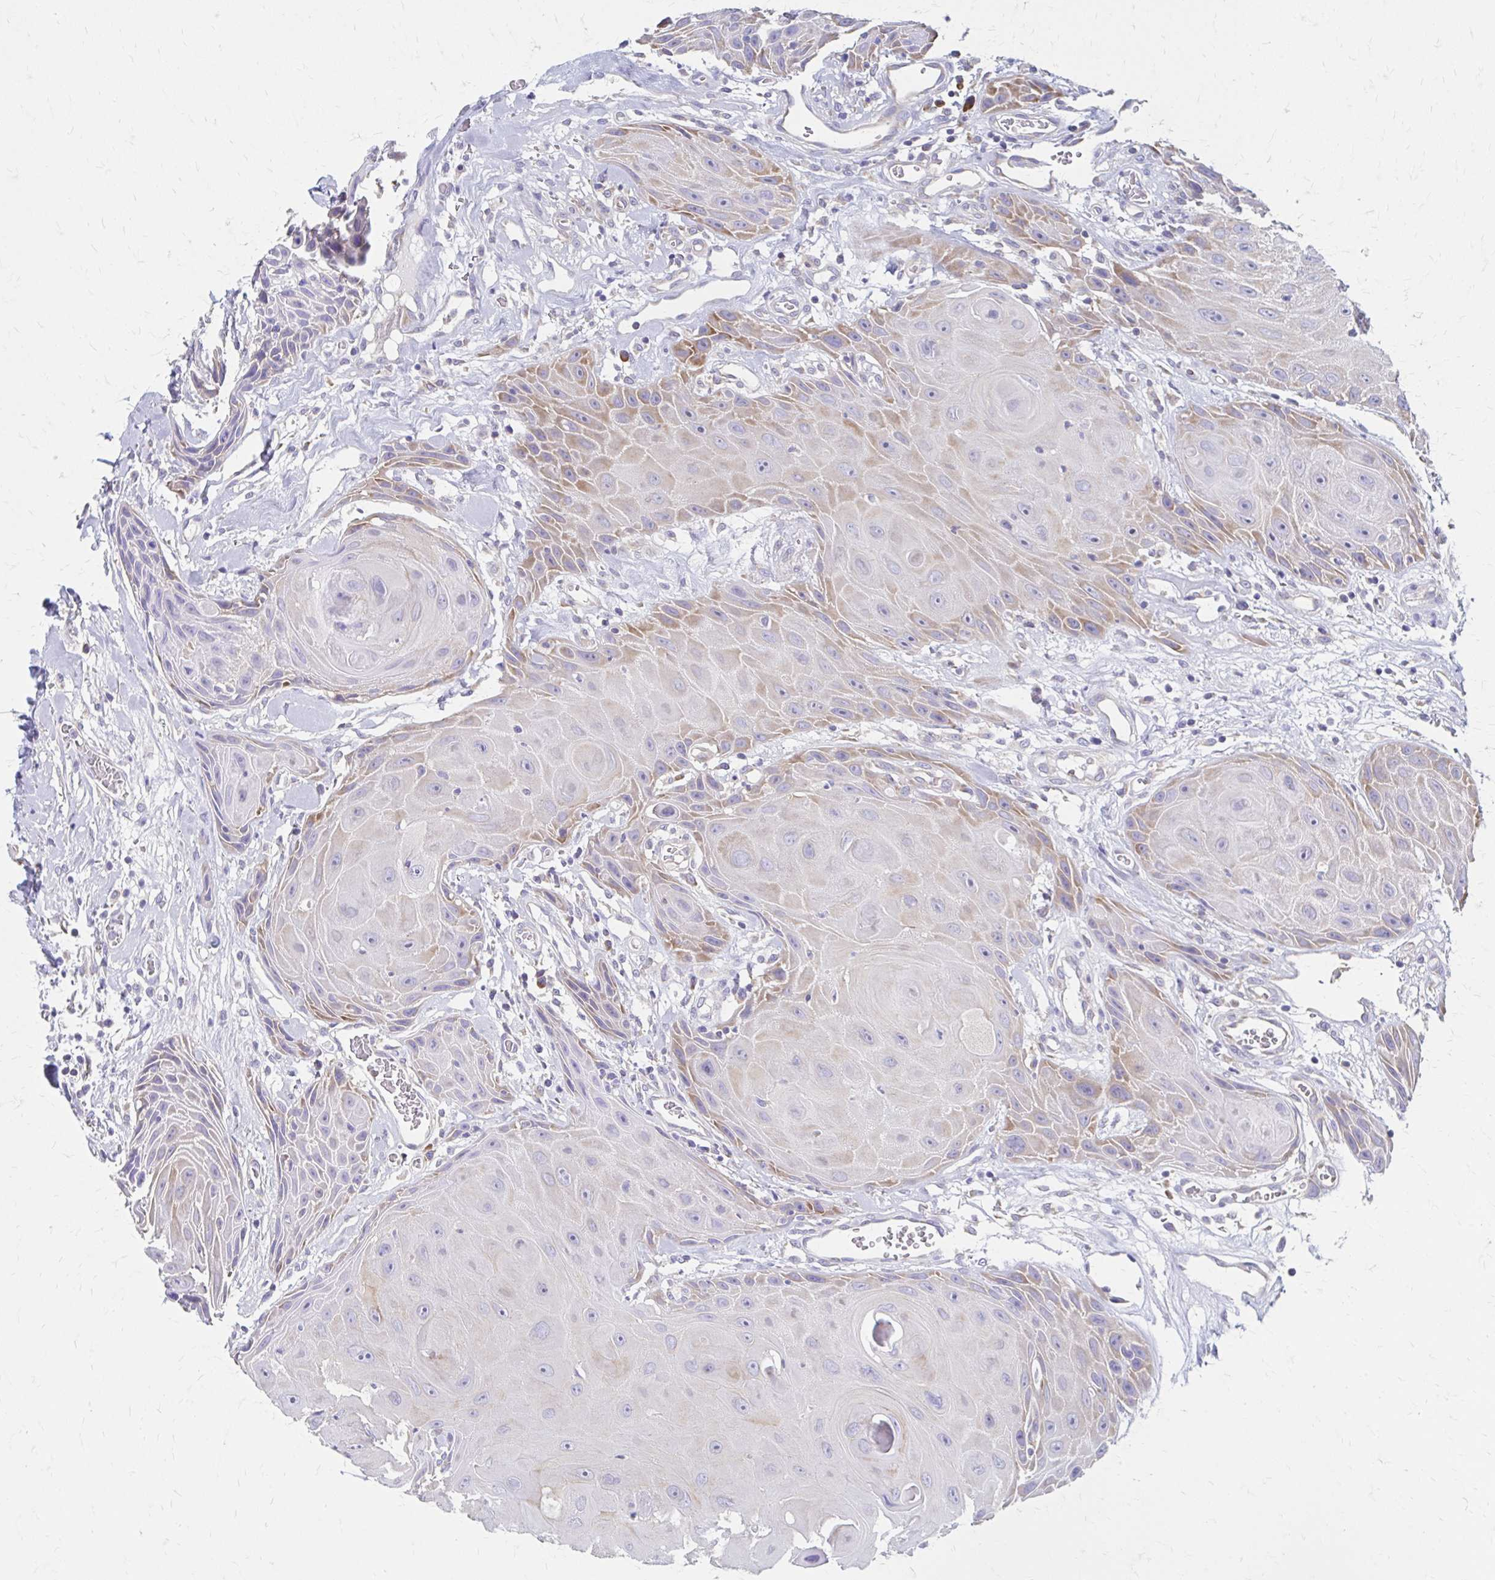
{"staining": {"intensity": "moderate", "quantity": "<25%", "location": "cytoplasmic/membranous"}, "tissue": "head and neck cancer", "cell_type": "Tumor cells", "image_type": "cancer", "snomed": [{"axis": "morphology", "description": "Squamous cell carcinoma, NOS"}, {"axis": "topography", "description": "Oral tissue"}, {"axis": "topography", "description": "Head-Neck"}], "caption": "Head and neck cancer (squamous cell carcinoma) was stained to show a protein in brown. There is low levels of moderate cytoplasmic/membranous staining in about <25% of tumor cells.", "gene": "RPL27A", "patient": {"sex": "male", "age": 49}}